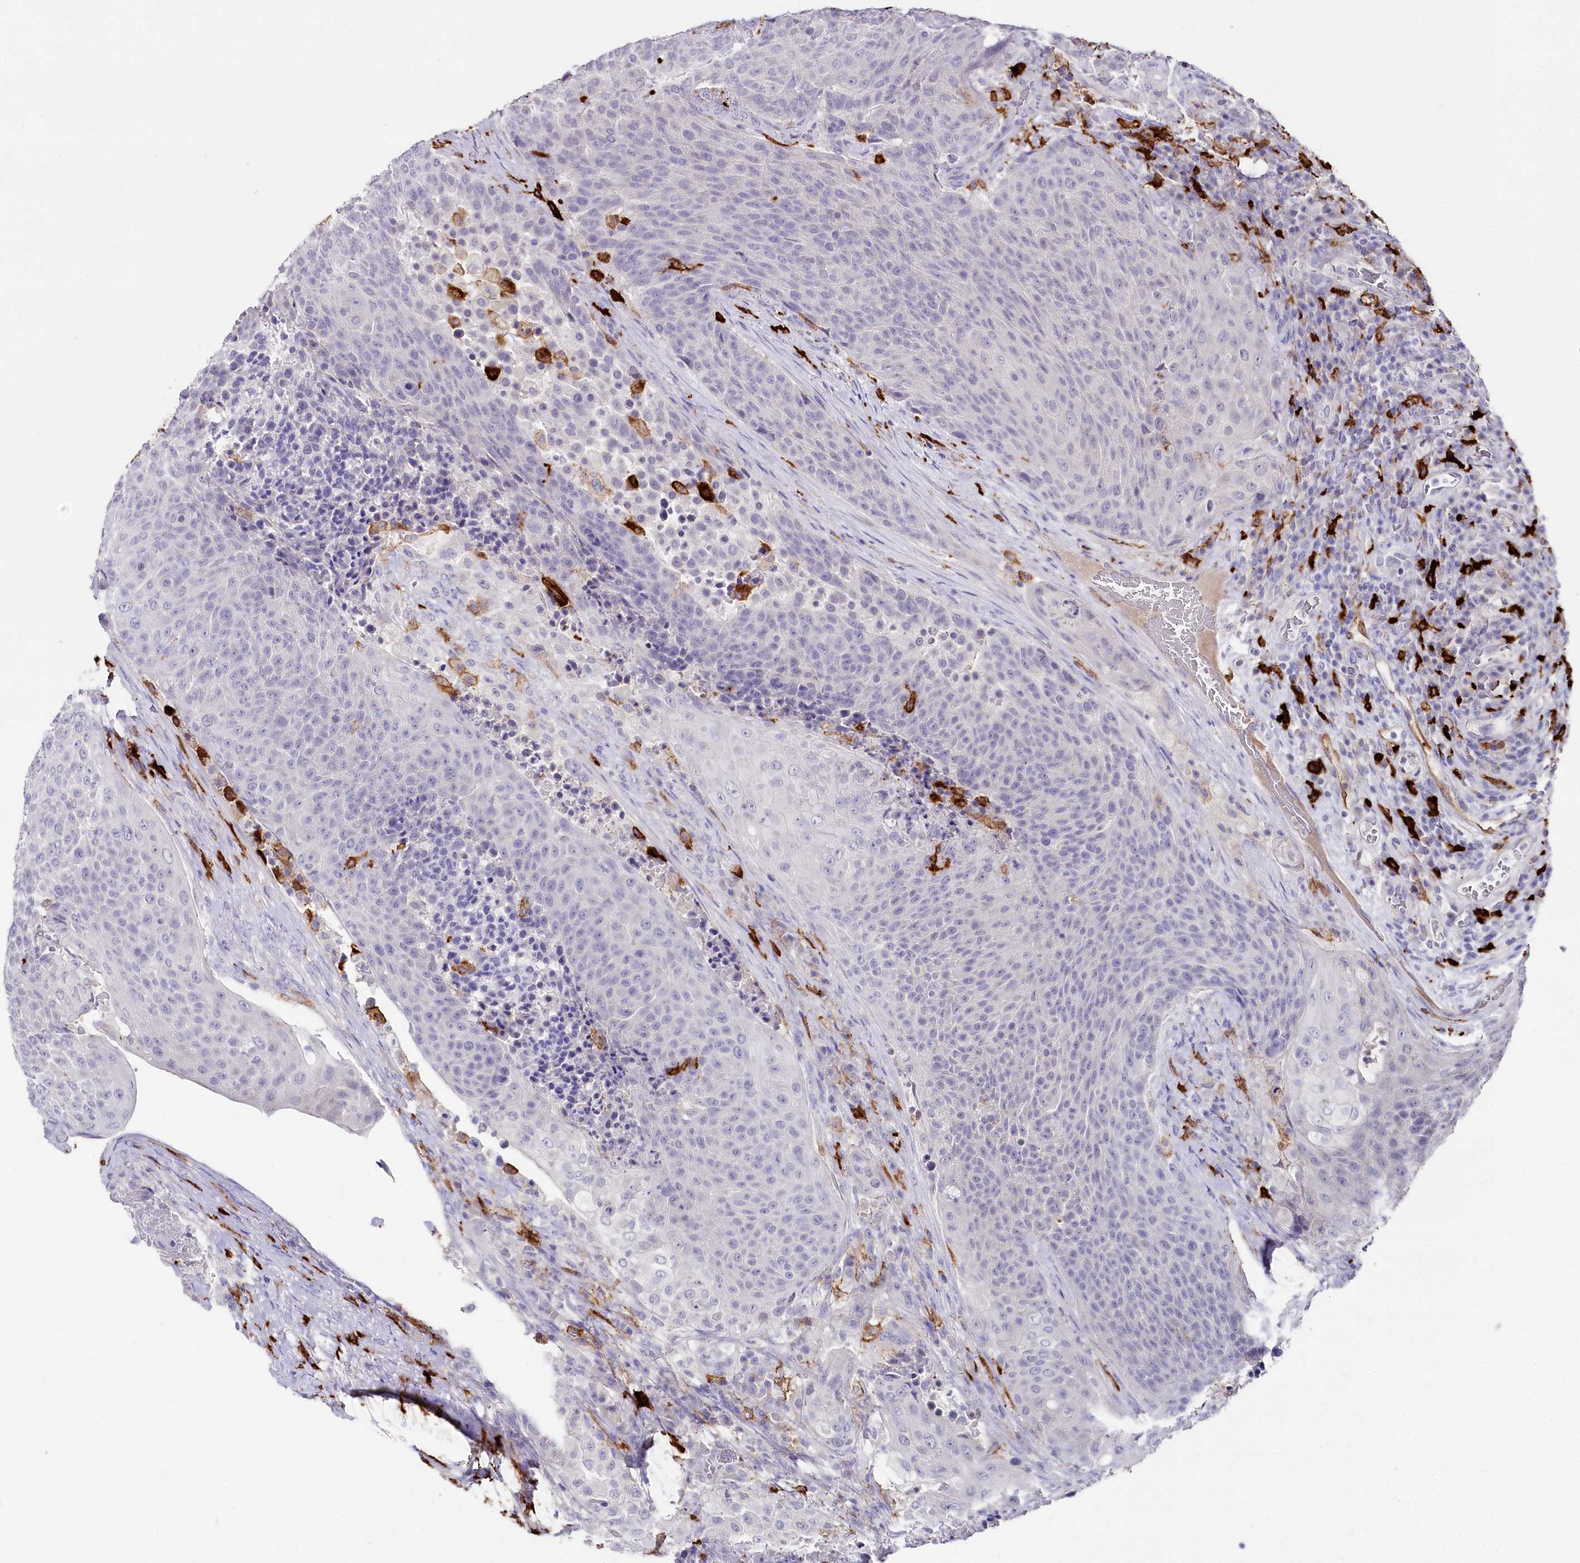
{"staining": {"intensity": "negative", "quantity": "none", "location": "none"}, "tissue": "urothelial cancer", "cell_type": "Tumor cells", "image_type": "cancer", "snomed": [{"axis": "morphology", "description": "Urothelial carcinoma, High grade"}, {"axis": "topography", "description": "Urinary bladder"}], "caption": "Tumor cells are negative for protein expression in human urothelial carcinoma (high-grade).", "gene": "CLEC4M", "patient": {"sex": "female", "age": 63}}